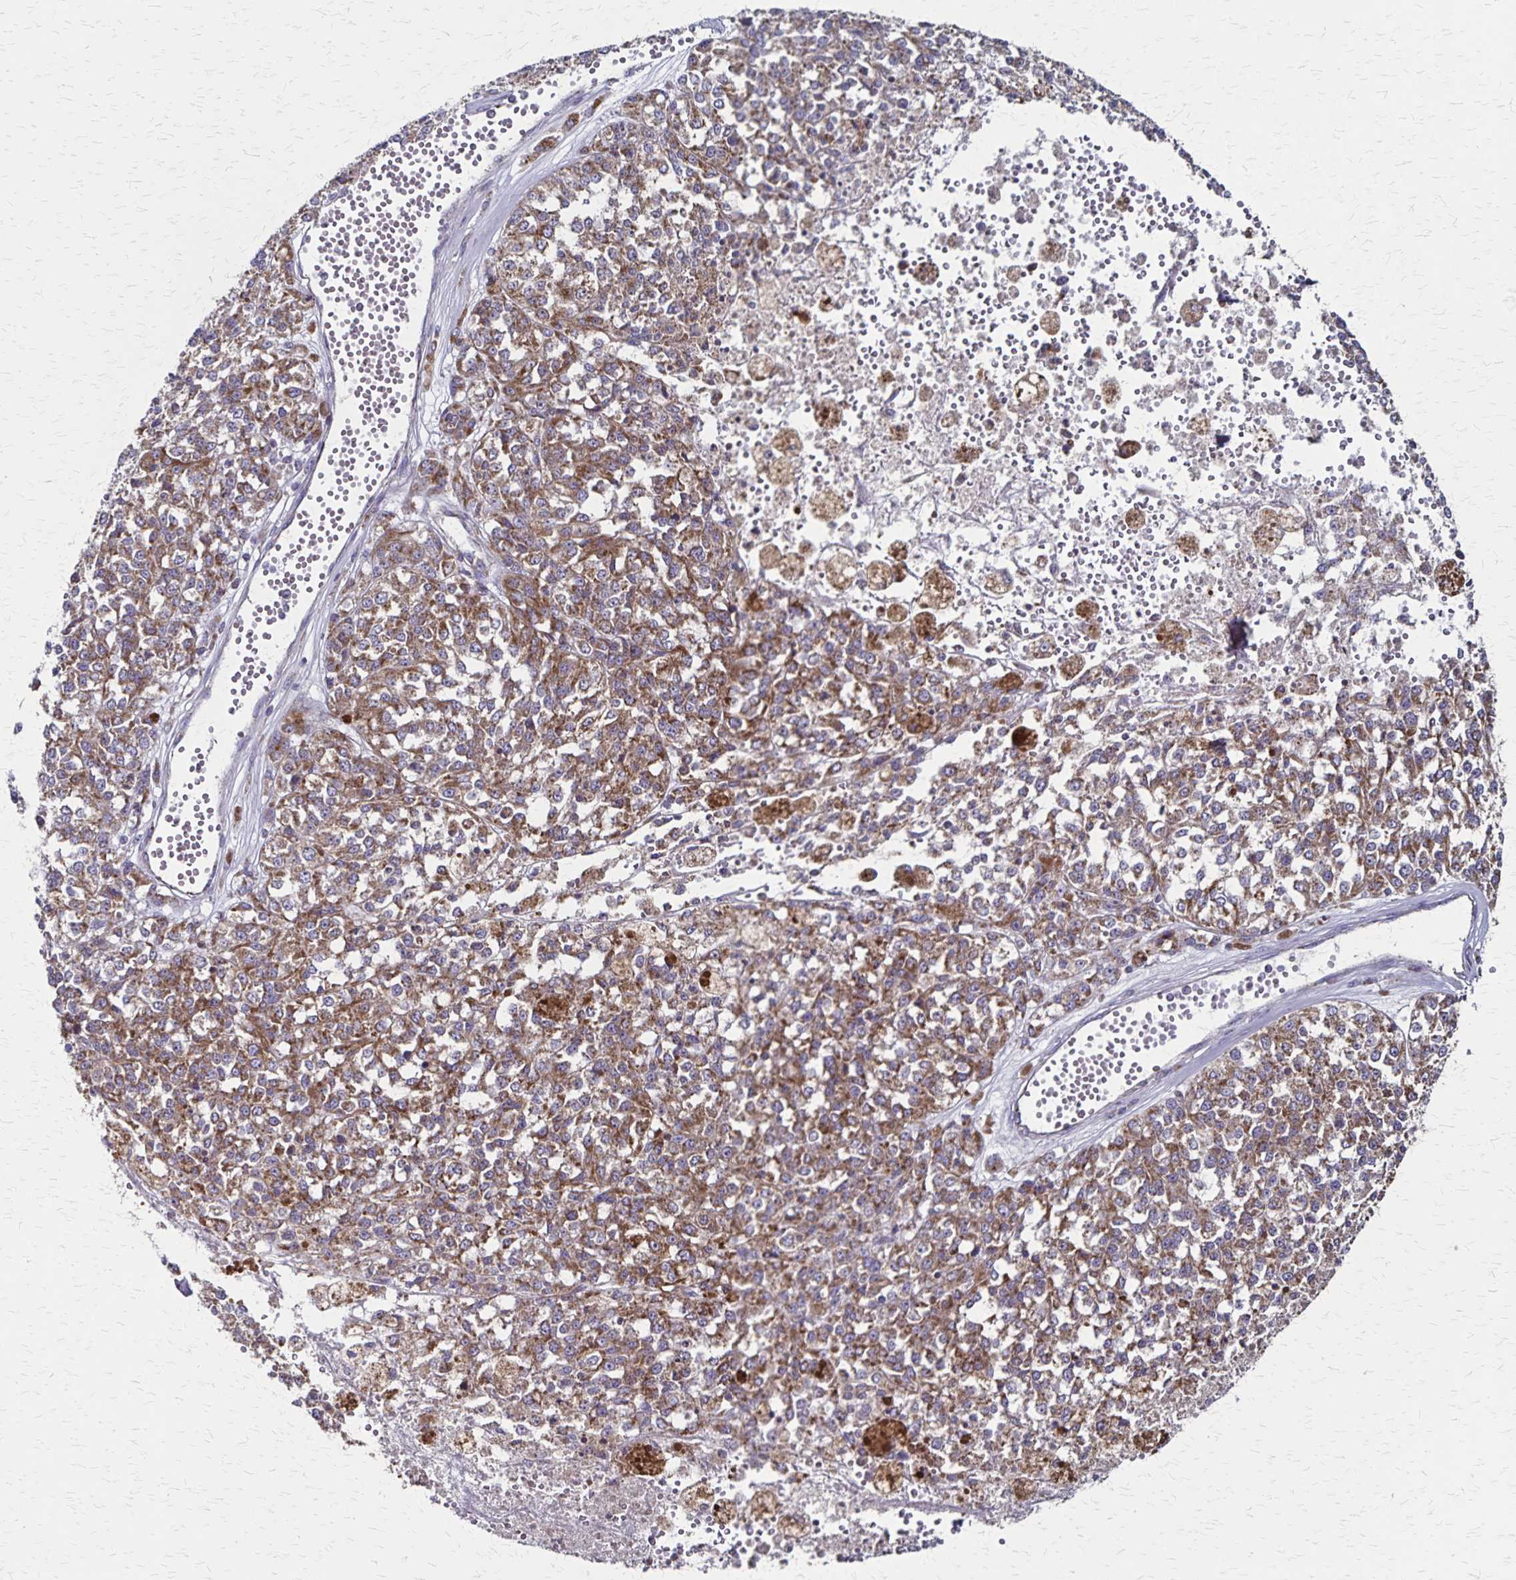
{"staining": {"intensity": "moderate", "quantity": ">75%", "location": "cytoplasmic/membranous"}, "tissue": "melanoma", "cell_type": "Tumor cells", "image_type": "cancer", "snomed": [{"axis": "morphology", "description": "Malignant melanoma, Metastatic site"}, {"axis": "topography", "description": "Lymph node"}], "caption": "IHC micrograph of neoplastic tissue: human melanoma stained using IHC exhibits medium levels of moderate protein expression localized specifically in the cytoplasmic/membranous of tumor cells, appearing as a cytoplasmic/membranous brown color.", "gene": "NFS1", "patient": {"sex": "female", "age": 64}}